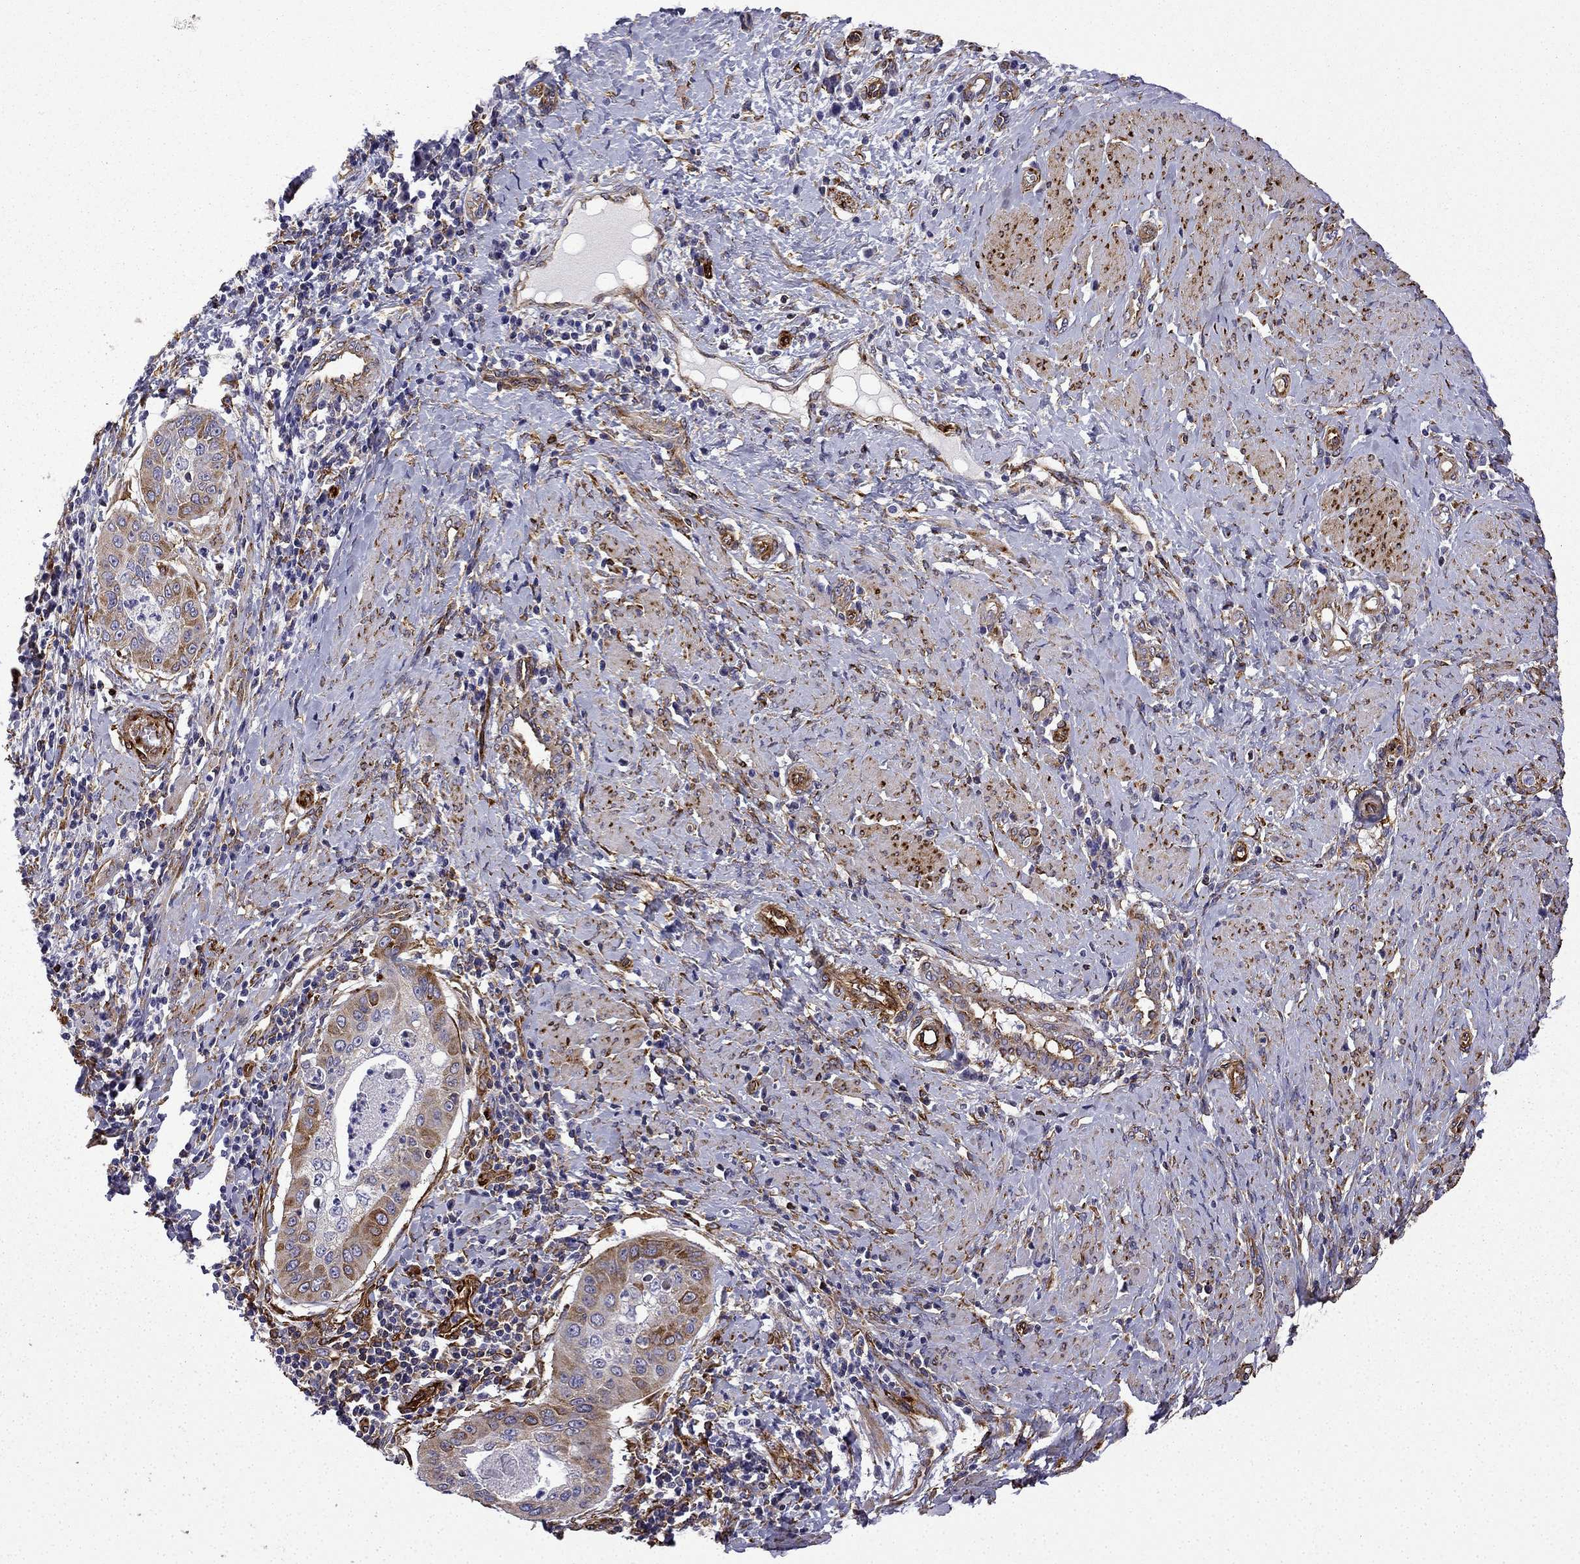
{"staining": {"intensity": "moderate", "quantity": "25%-75%", "location": "cytoplasmic/membranous"}, "tissue": "cervical cancer", "cell_type": "Tumor cells", "image_type": "cancer", "snomed": [{"axis": "morphology", "description": "Squamous cell carcinoma, NOS"}, {"axis": "topography", "description": "Cervix"}], "caption": "Human squamous cell carcinoma (cervical) stained for a protein (brown) demonstrates moderate cytoplasmic/membranous positive expression in about 25%-75% of tumor cells.", "gene": "MAP4", "patient": {"sex": "female", "age": 39}}